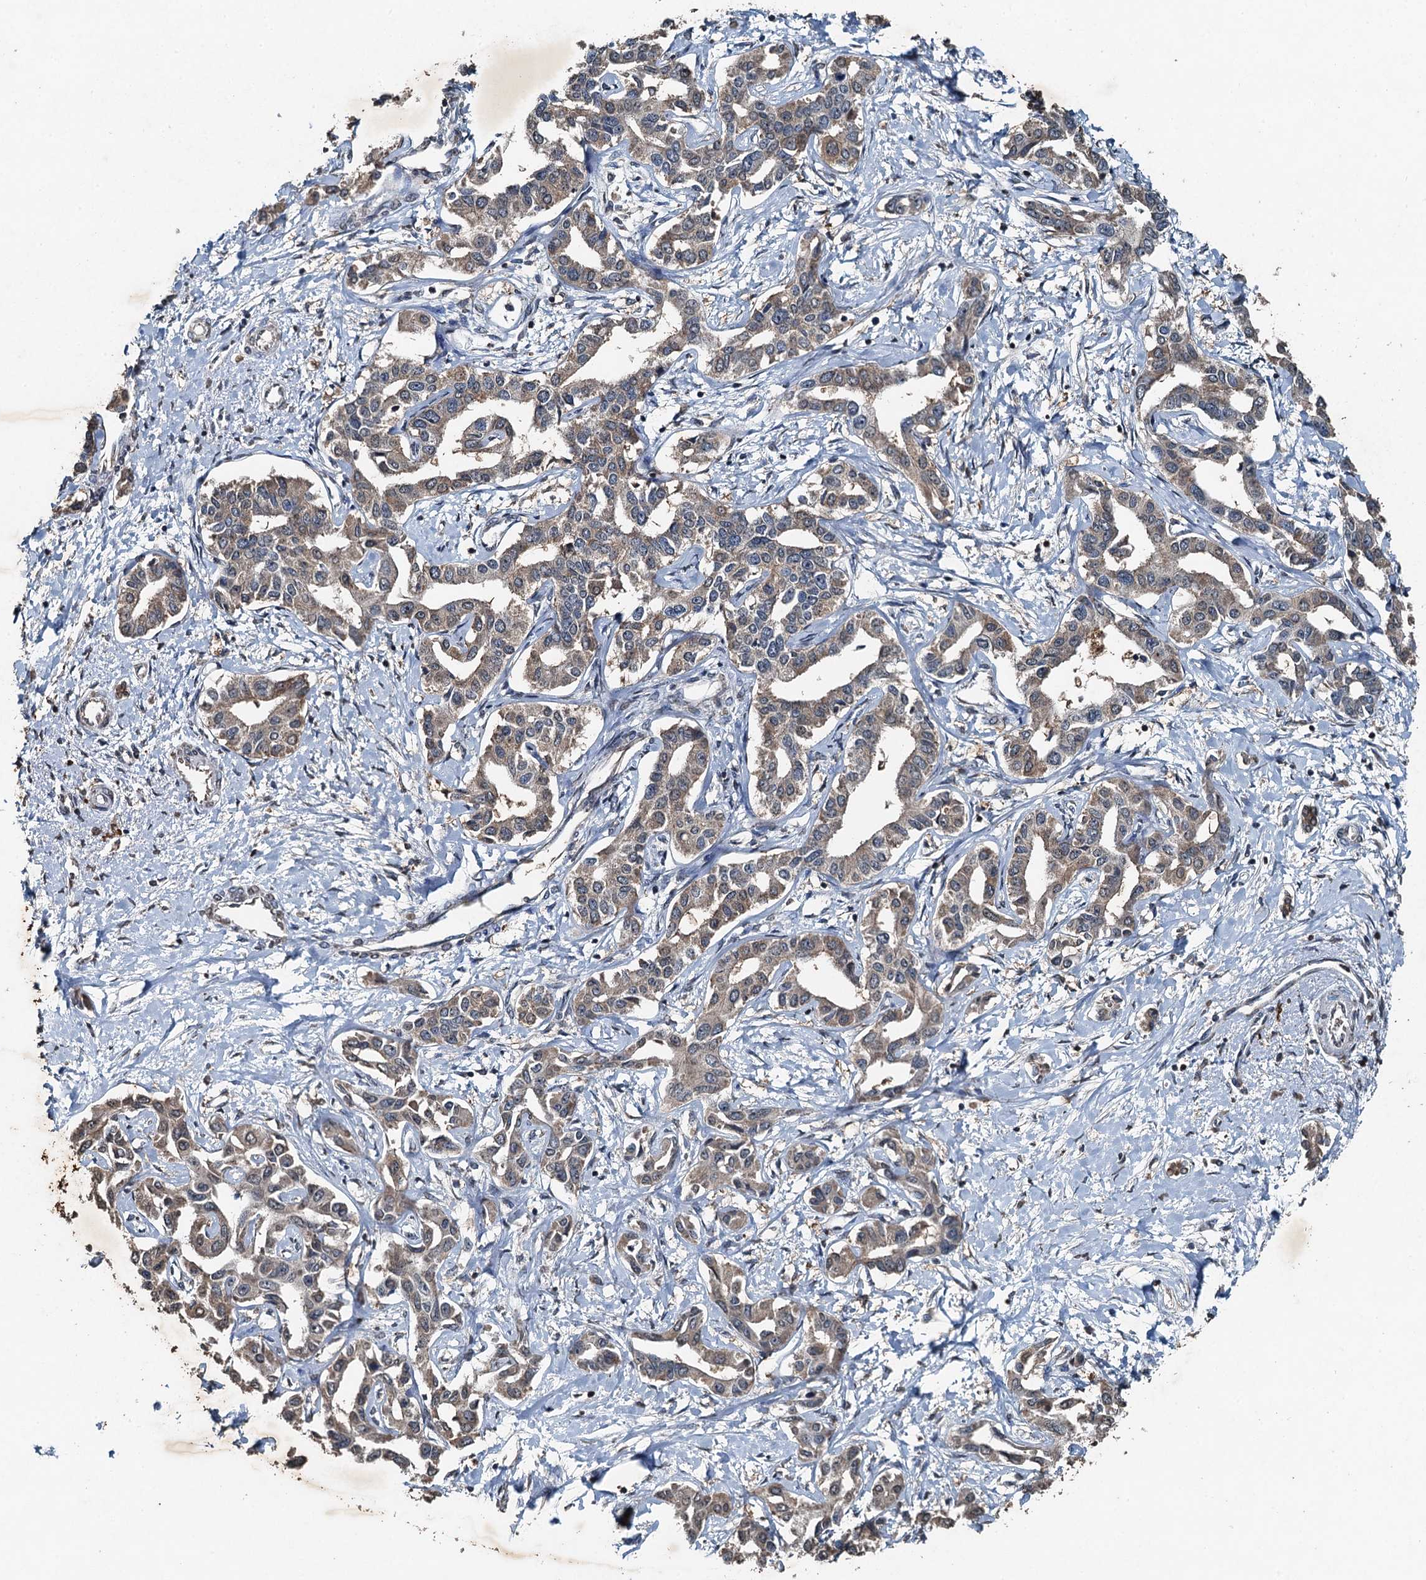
{"staining": {"intensity": "weak", "quantity": "25%-75%", "location": "cytoplasmic/membranous"}, "tissue": "liver cancer", "cell_type": "Tumor cells", "image_type": "cancer", "snomed": [{"axis": "morphology", "description": "Cholangiocarcinoma"}, {"axis": "topography", "description": "Liver"}], "caption": "Protein staining exhibits weak cytoplasmic/membranous expression in approximately 25%-75% of tumor cells in liver cancer (cholangiocarcinoma).", "gene": "TCTN1", "patient": {"sex": "male", "age": 59}}